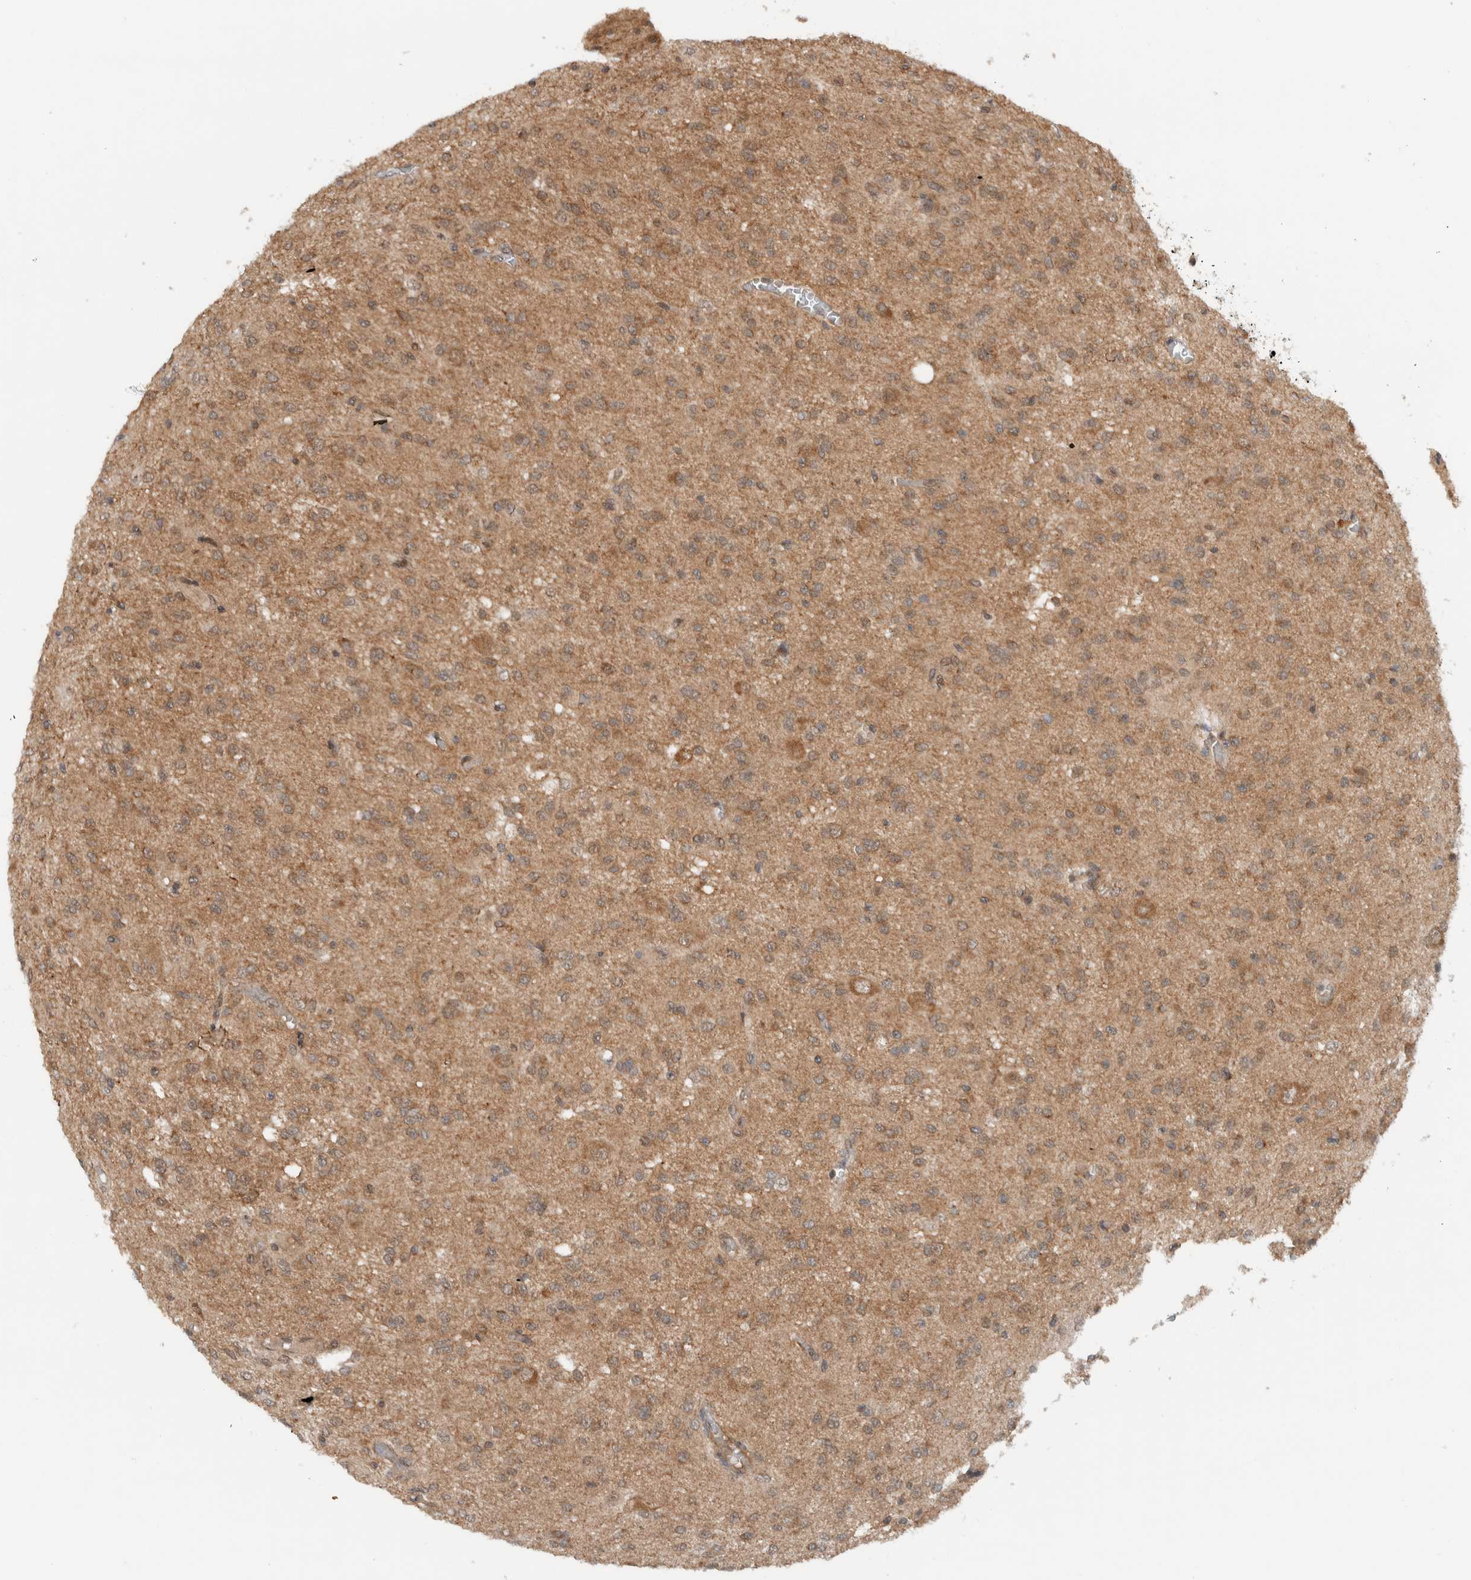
{"staining": {"intensity": "weak", "quantity": ">75%", "location": "cytoplasmic/membranous"}, "tissue": "glioma", "cell_type": "Tumor cells", "image_type": "cancer", "snomed": [{"axis": "morphology", "description": "Glioma, malignant, High grade"}, {"axis": "topography", "description": "Brain"}], "caption": "The histopathology image exhibits immunohistochemical staining of malignant glioma (high-grade). There is weak cytoplasmic/membranous expression is identified in approximately >75% of tumor cells.", "gene": "KLHL6", "patient": {"sex": "female", "age": 59}}